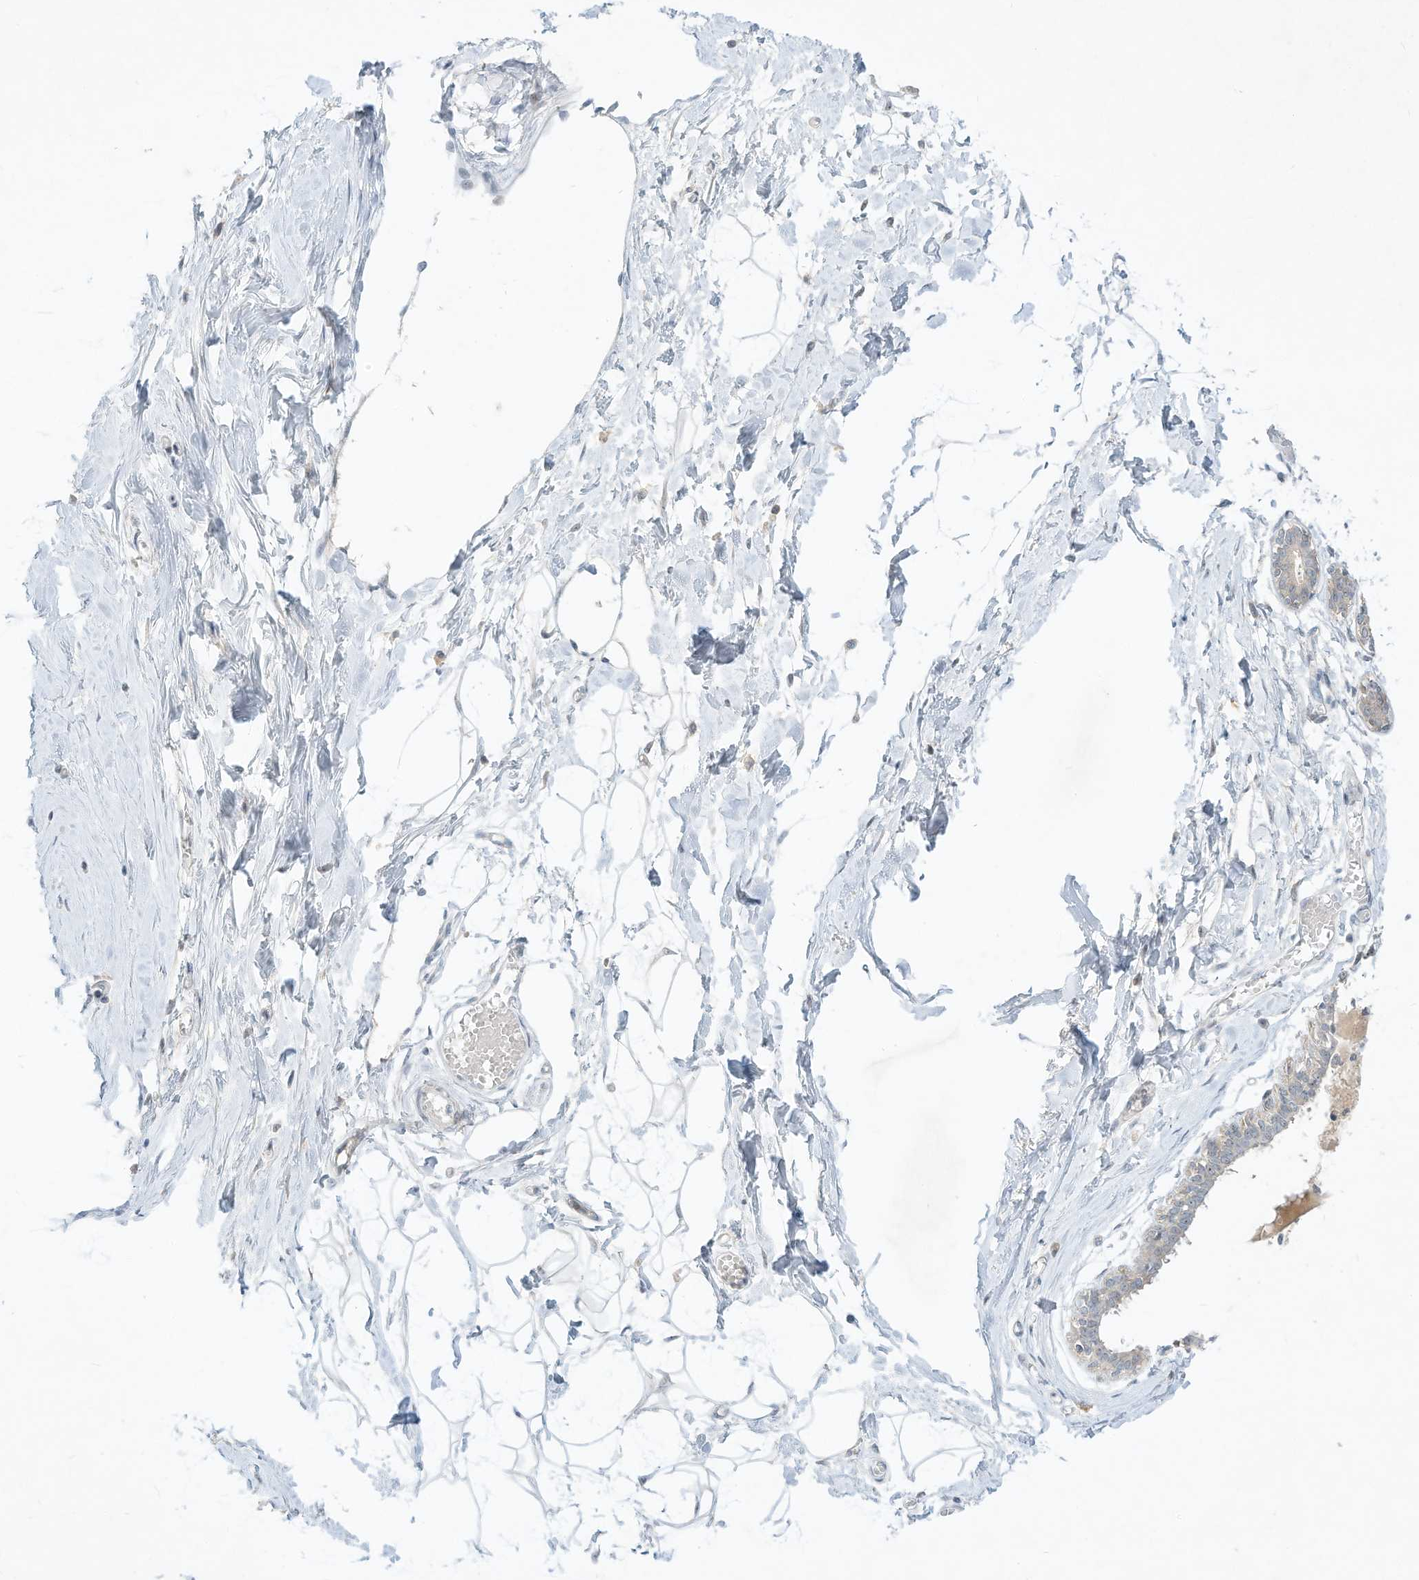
{"staining": {"intensity": "negative", "quantity": "none", "location": "none"}, "tissue": "breast", "cell_type": "Adipocytes", "image_type": "normal", "snomed": [{"axis": "morphology", "description": "Normal tissue, NOS"}, {"axis": "topography", "description": "Breast"}], "caption": "DAB immunohistochemical staining of normal human breast reveals no significant expression in adipocytes. (IHC, brightfield microscopy, high magnification).", "gene": "PAK6", "patient": {"sex": "female", "age": 27}}